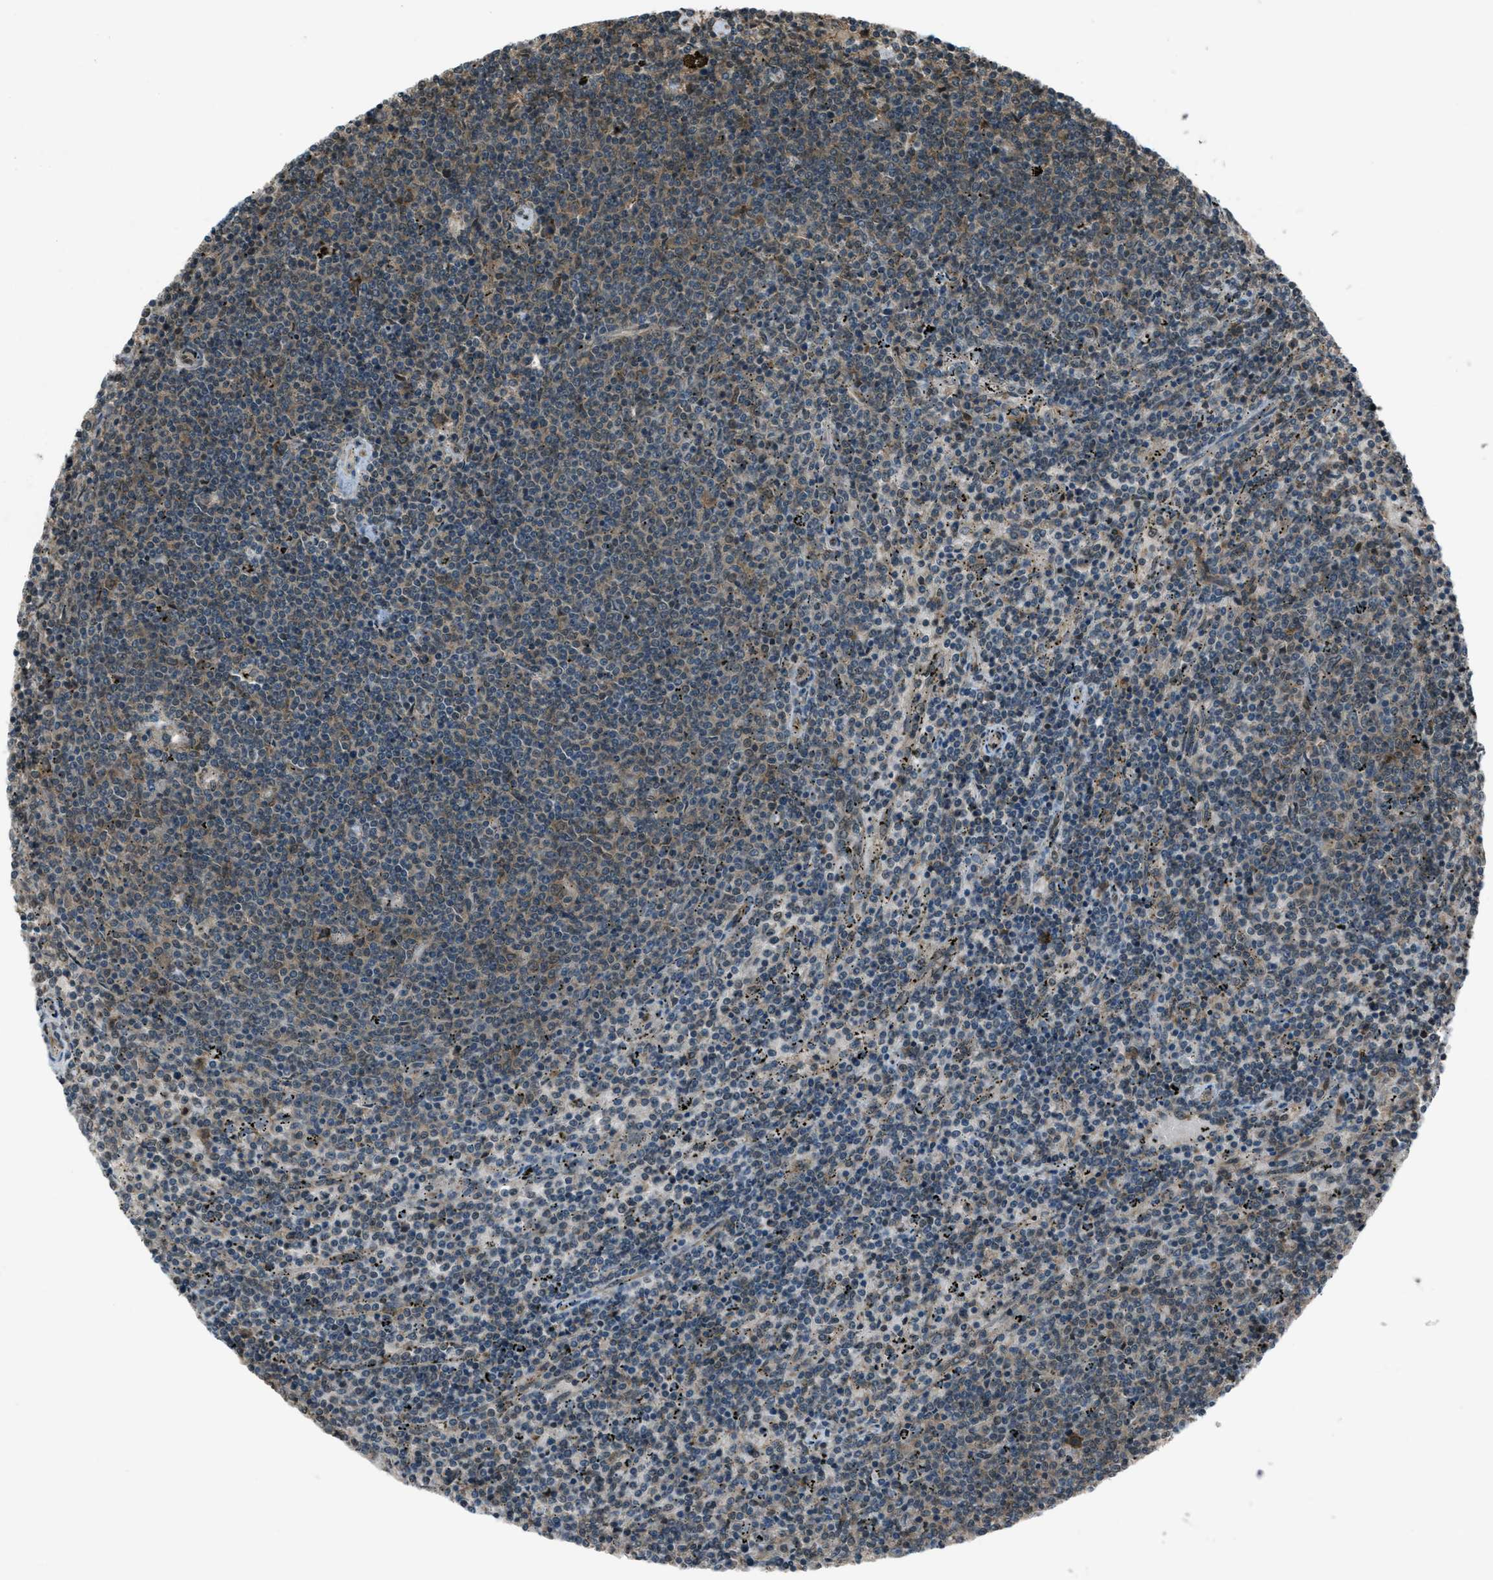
{"staining": {"intensity": "weak", "quantity": ">75%", "location": "cytoplasmic/membranous"}, "tissue": "lymphoma", "cell_type": "Tumor cells", "image_type": "cancer", "snomed": [{"axis": "morphology", "description": "Malignant lymphoma, non-Hodgkin's type, Low grade"}, {"axis": "topography", "description": "Spleen"}], "caption": "Brown immunohistochemical staining in malignant lymphoma, non-Hodgkin's type (low-grade) reveals weak cytoplasmic/membranous staining in approximately >75% of tumor cells.", "gene": "ASAP2", "patient": {"sex": "female", "age": 50}}